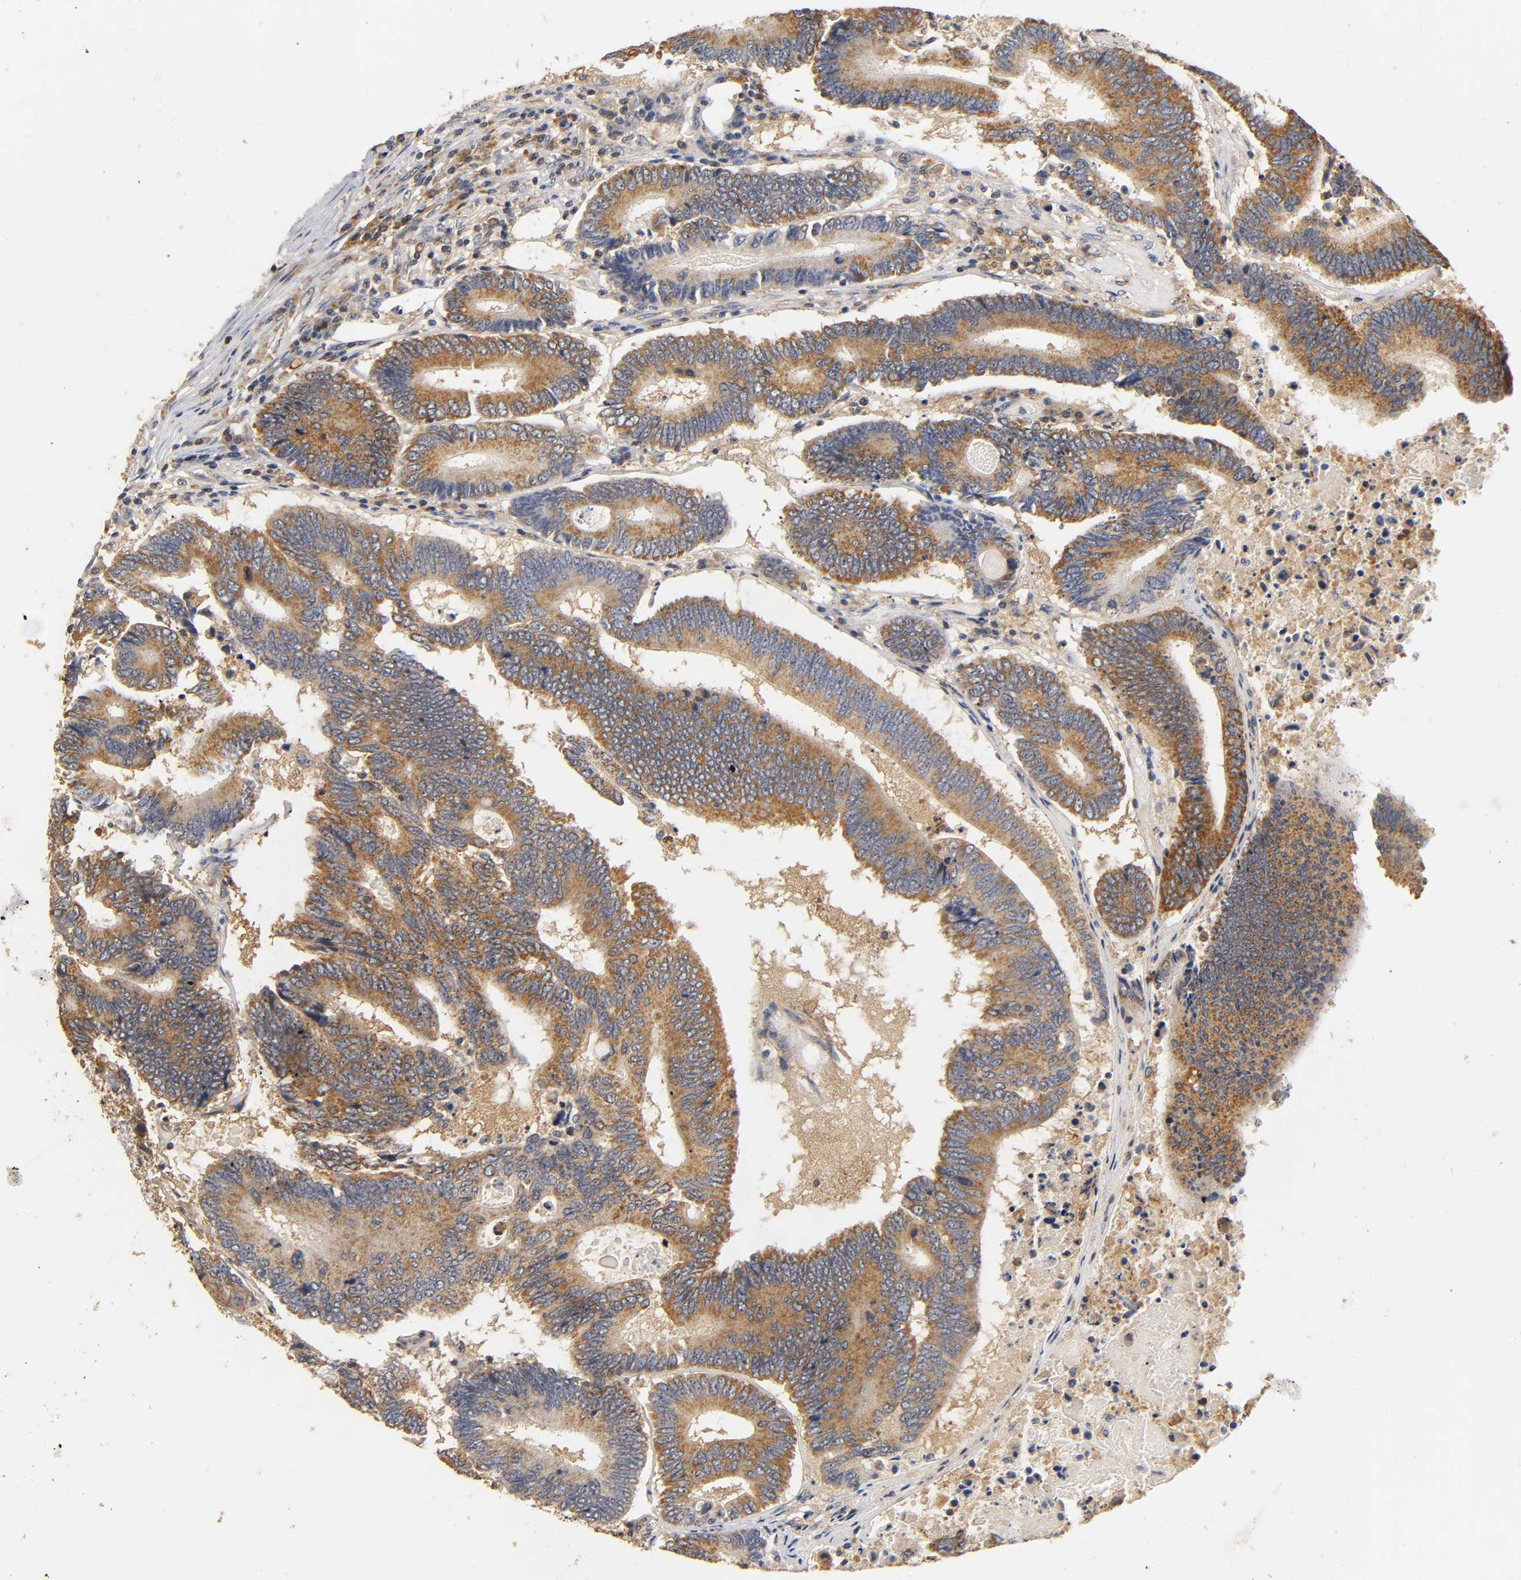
{"staining": {"intensity": "strong", "quantity": ">75%", "location": "cytoplasmic/membranous"}, "tissue": "colorectal cancer", "cell_type": "Tumor cells", "image_type": "cancer", "snomed": [{"axis": "morphology", "description": "Adenocarcinoma, NOS"}, {"axis": "topography", "description": "Colon"}], "caption": "This micrograph shows immunohistochemistry staining of human adenocarcinoma (colorectal), with high strong cytoplasmic/membranous staining in about >75% of tumor cells.", "gene": "SCAP", "patient": {"sex": "female", "age": 78}}